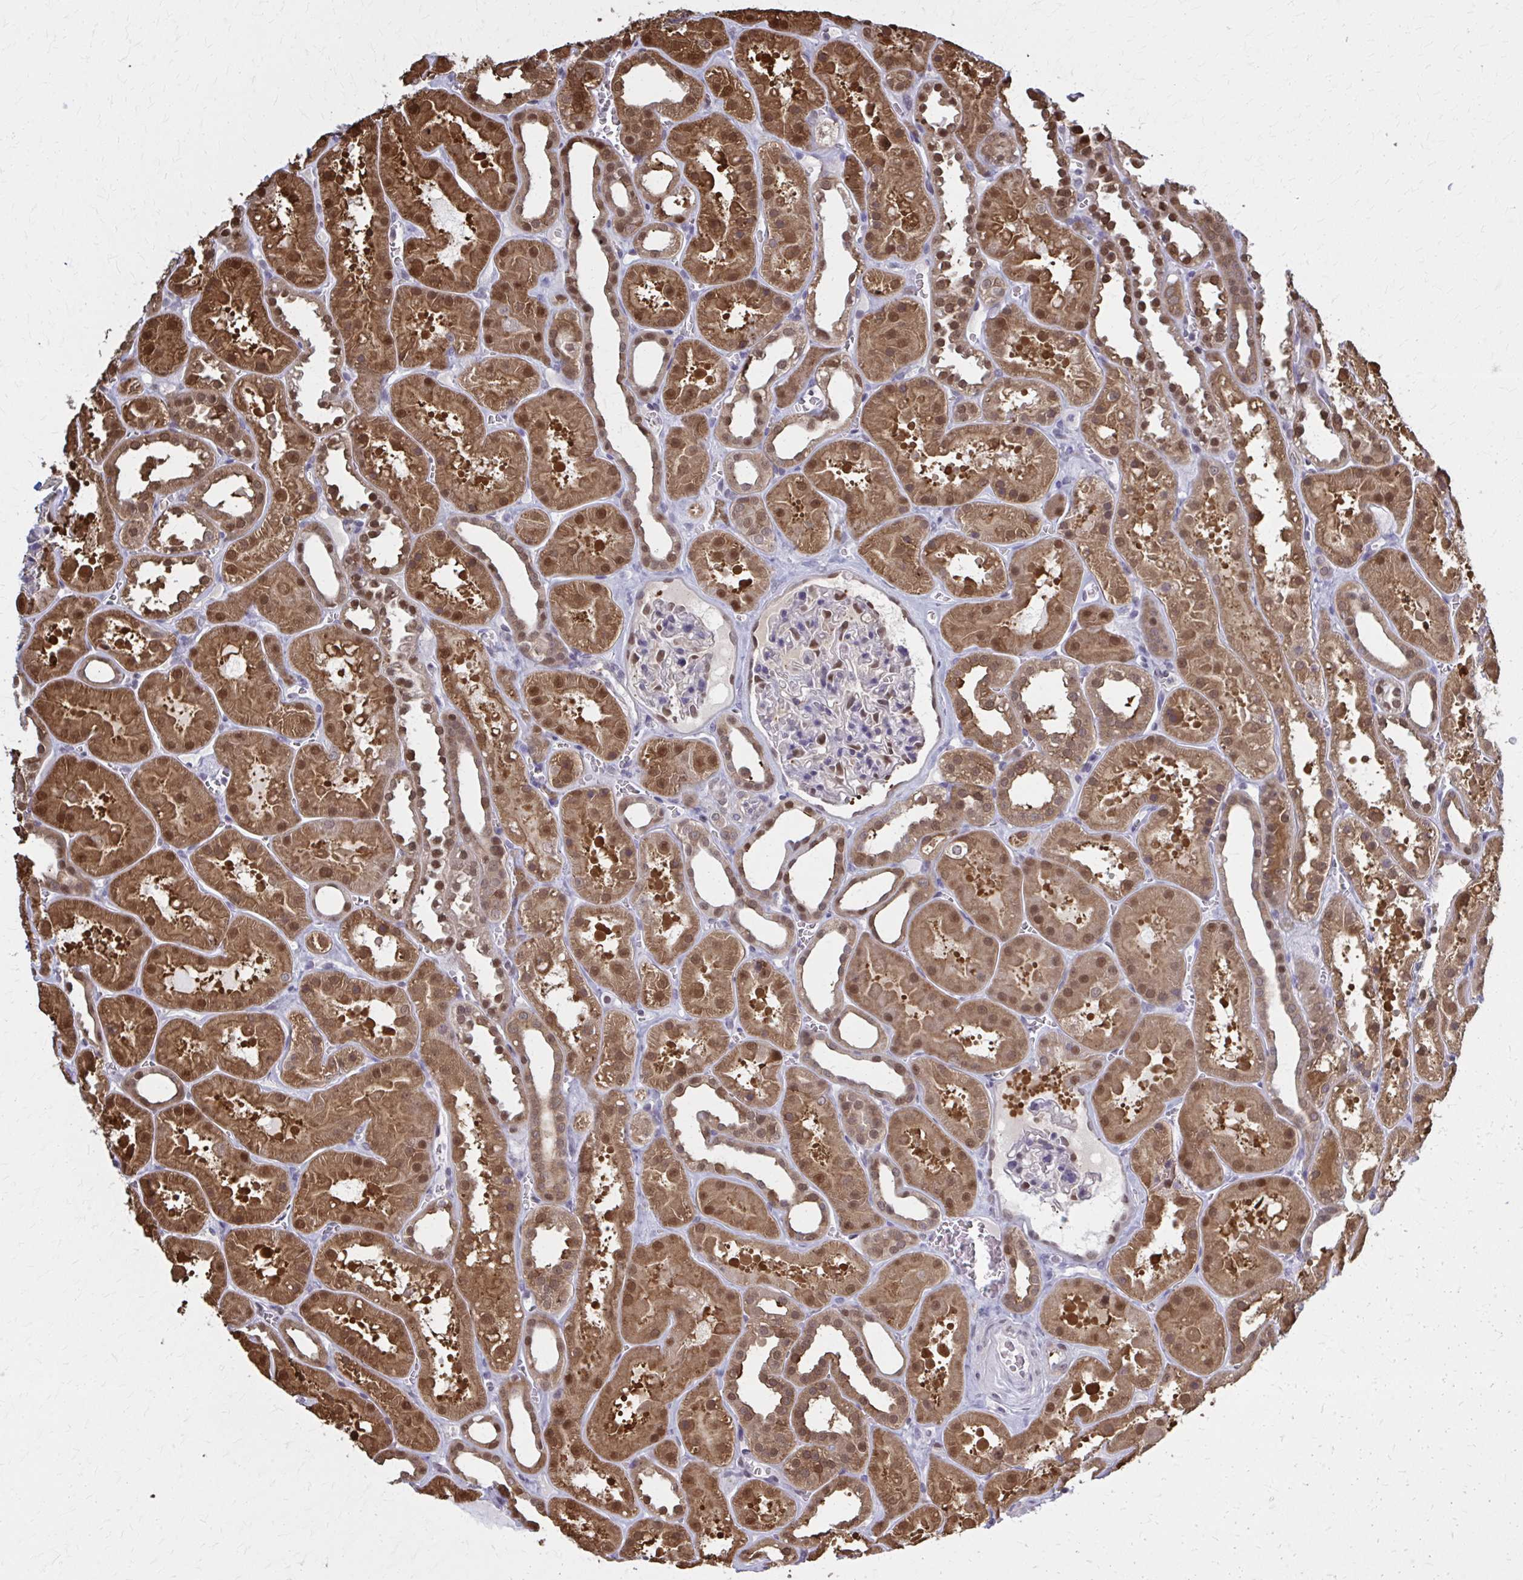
{"staining": {"intensity": "negative", "quantity": "none", "location": "none"}, "tissue": "kidney", "cell_type": "Cells in glomeruli", "image_type": "normal", "snomed": [{"axis": "morphology", "description": "Normal tissue, NOS"}, {"axis": "topography", "description": "Kidney"}], "caption": "An IHC photomicrograph of normal kidney is shown. There is no staining in cells in glomeruli of kidney.", "gene": "MDH1", "patient": {"sex": "female", "age": 41}}